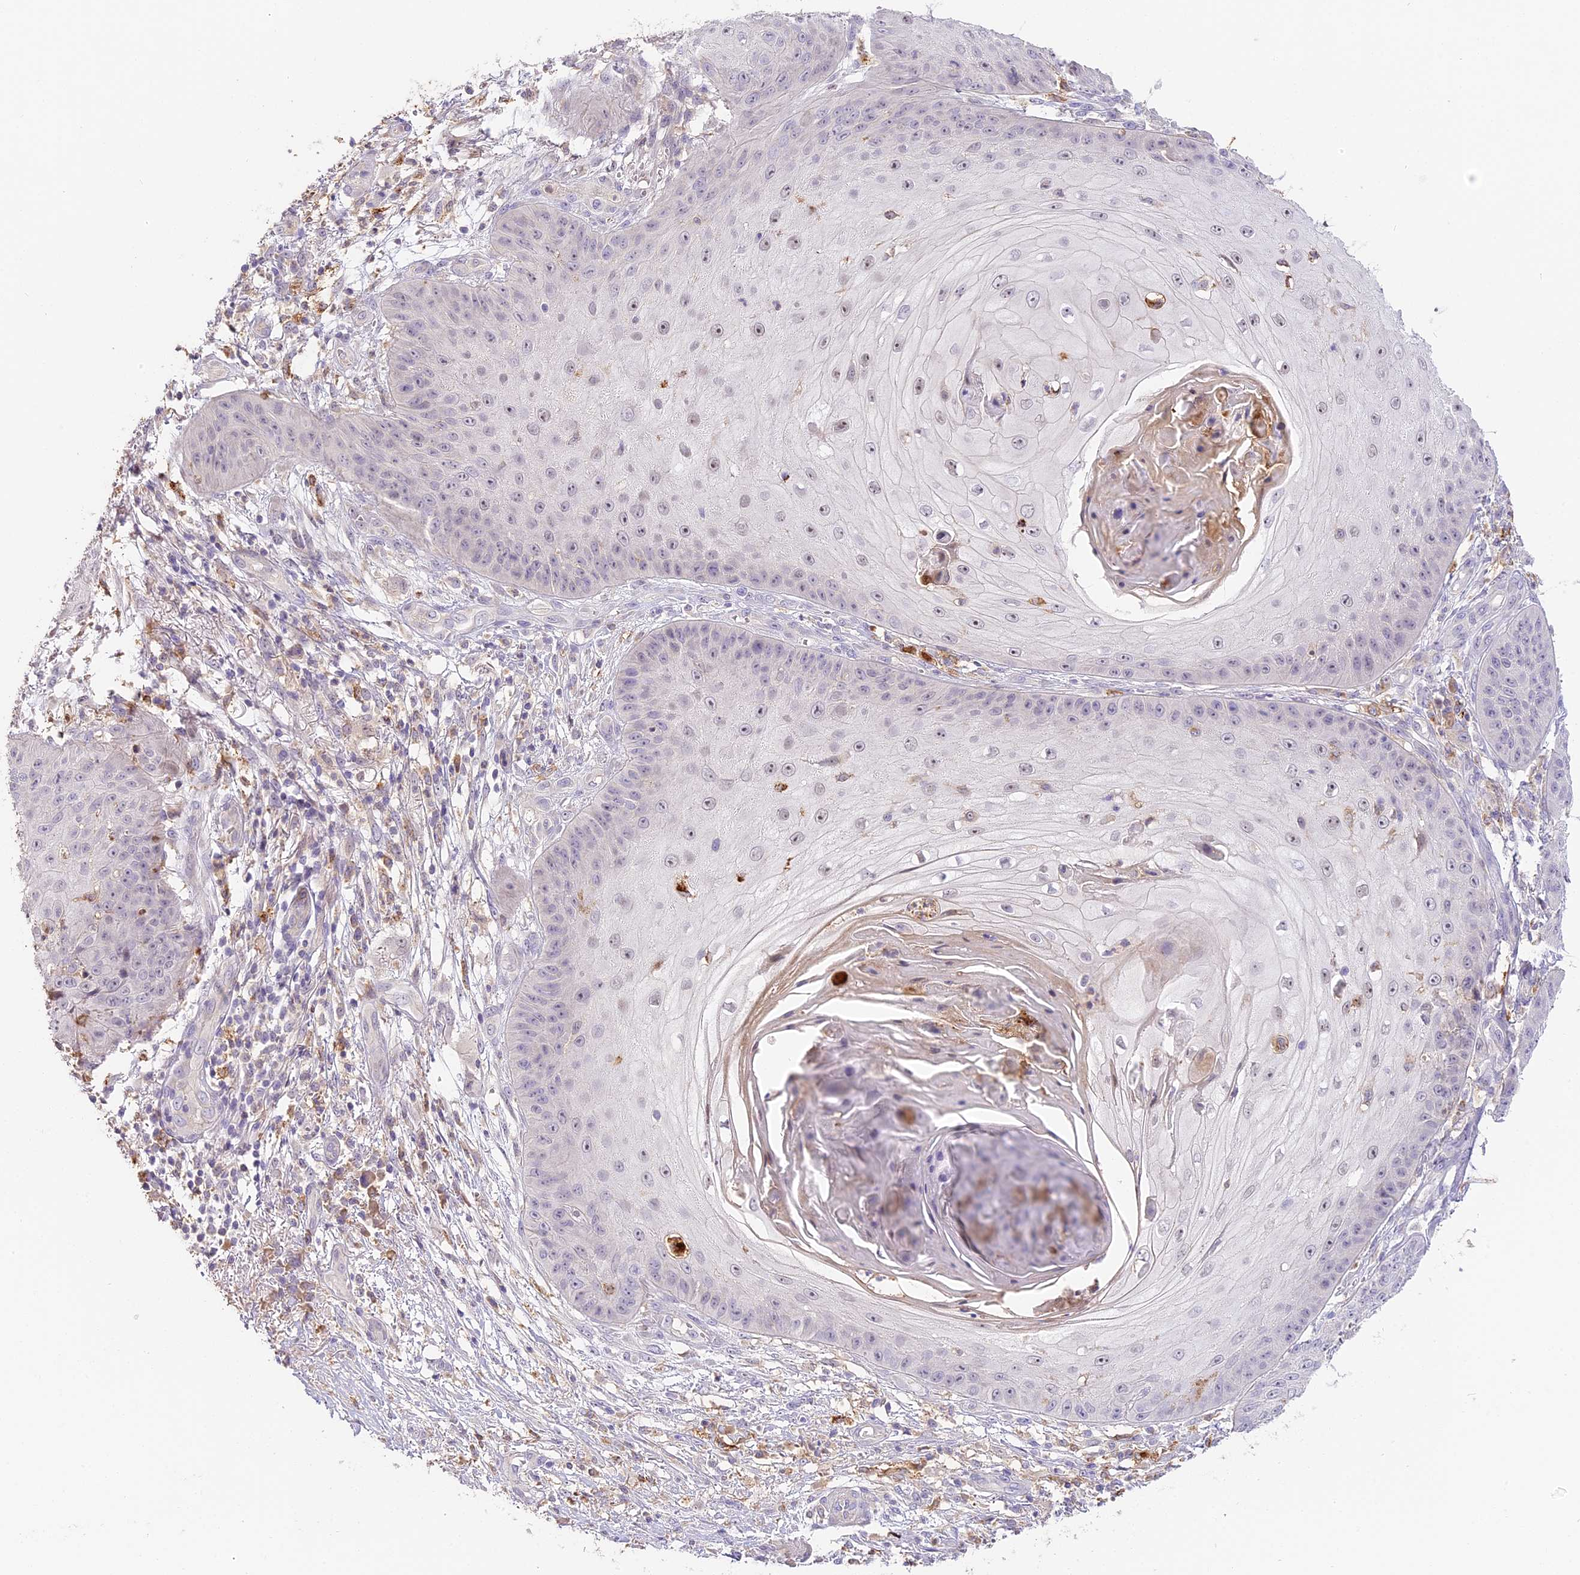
{"staining": {"intensity": "negative", "quantity": "none", "location": "none"}, "tissue": "skin cancer", "cell_type": "Tumor cells", "image_type": "cancer", "snomed": [{"axis": "morphology", "description": "Squamous cell carcinoma, NOS"}, {"axis": "topography", "description": "Skin"}], "caption": "Skin squamous cell carcinoma stained for a protein using immunohistochemistry (IHC) exhibits no expression tumor cells.", "gene": "NOD2", "patient": {"sex": "male", "age": 70}}